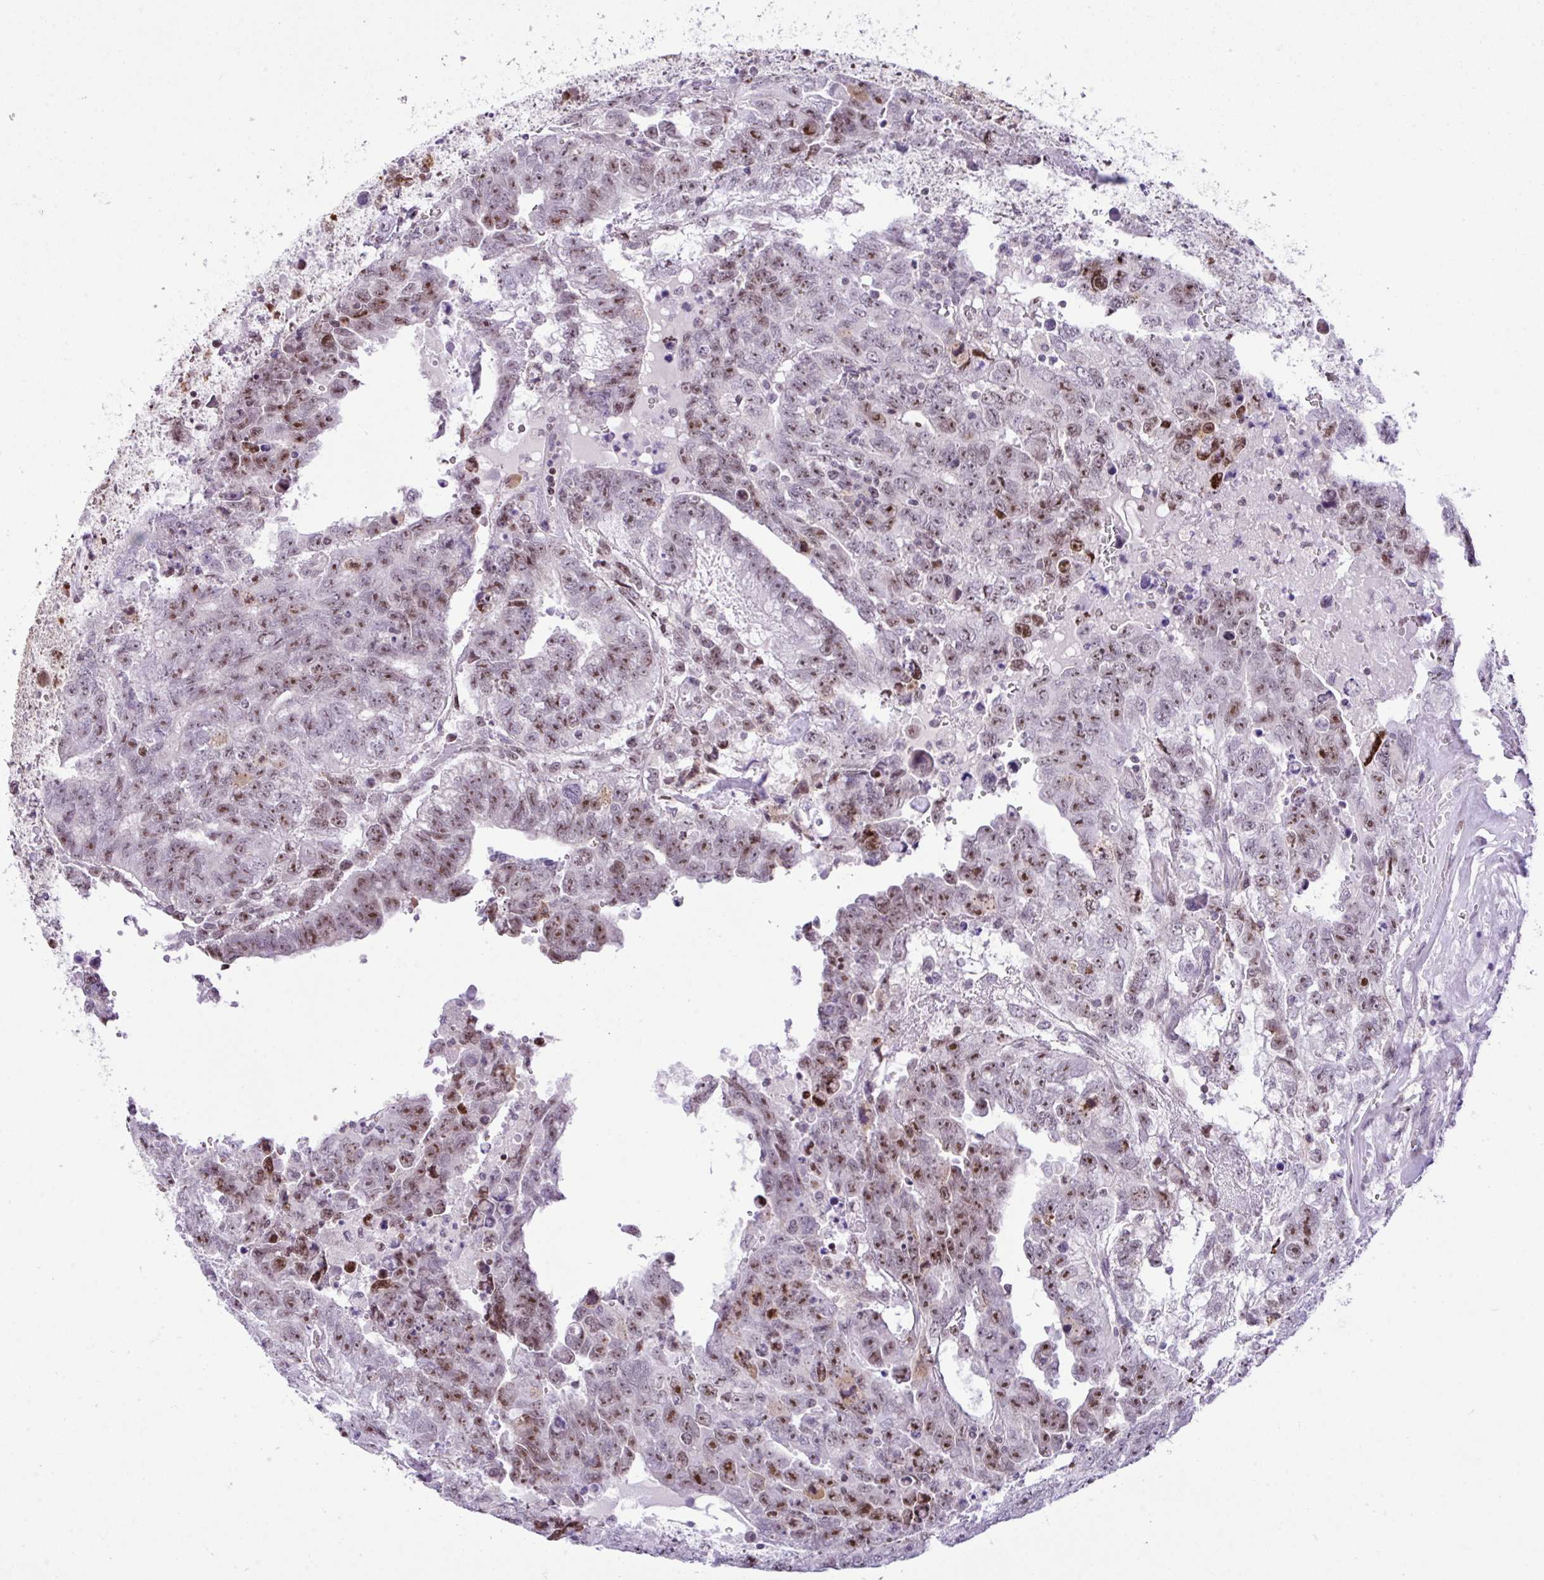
{"staining": {"intensity": "moderate", "quantity": ">75%", "location": "nuclear"}, "tissue": "testis cancer", "cell_type": "Tumor cells", "image_type": "cancer", "snomed": [{"axis": "morphology", "description": "Carcinoma, Embryonal, NOS"}, {"axis": "topography", "description": "Testis"}], "caption": "Testis embryonal carcinoma stained with IHC demonstrates moderate nuclear positivity in about >75% of tumor cells. (Stains: DAB (3,3'-diaminobenzidine) in brown, nuclei in blue, Microscopy: brightfield microscopy at high magnification).", "gene": "CCDC137", "patient": {"sex": "male", "age": 24}}